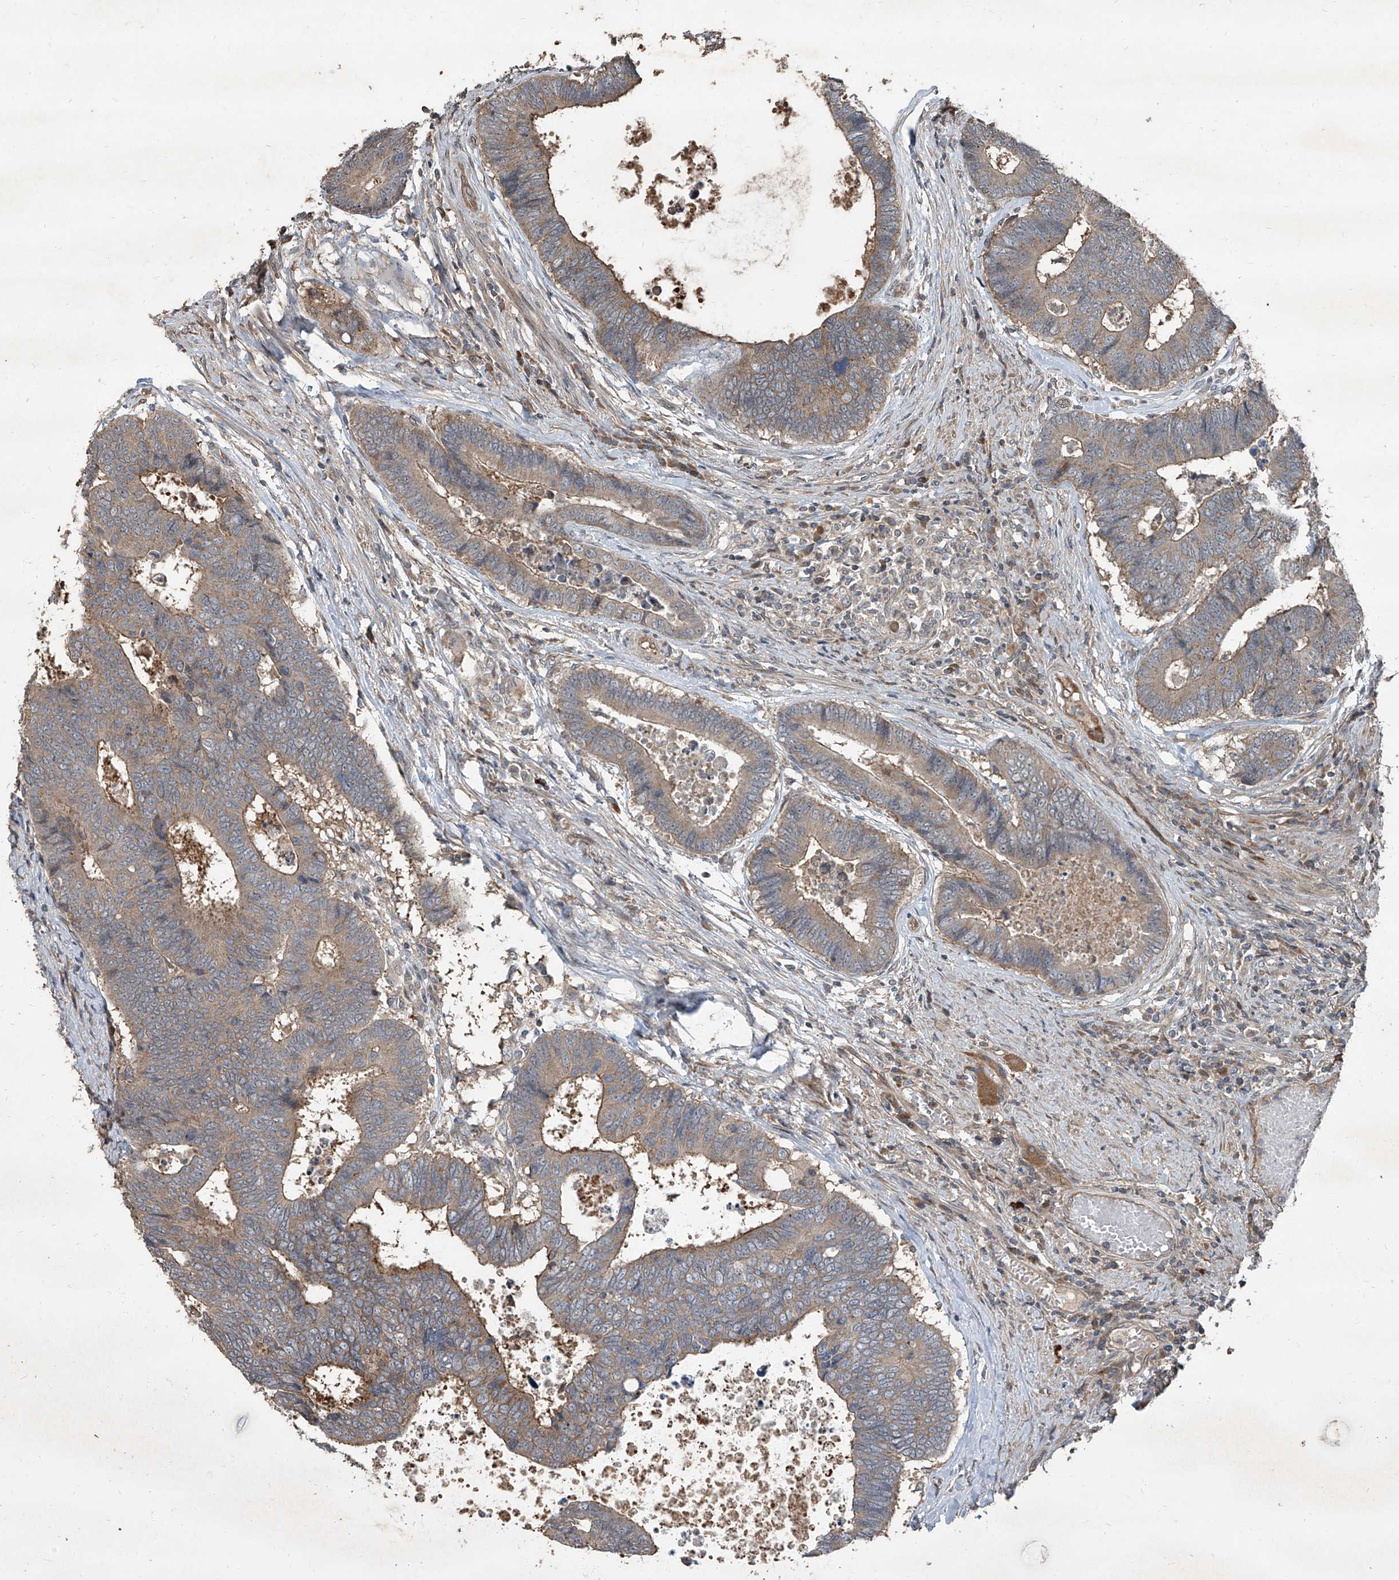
{"staining": {"intensity": "moderate", "quantity": ">75%", "location": "cytoplasmic/membranous"}, "tissue": "colorectal cancer", "cell_type": "Tumor cells", "image_type": "cancer", "snomed": [{"axis": "morphology", "description": "Adenocarcinoma, NOS"}, {"axis": "topography", "description": "Rectum"}], "caption": "There is medium levels of moderate cytoplasmic/membranous positivity in tumor cells of colorectal adenocarcinoma, as demonstrated by immunohistochemical staining (brown color).", "gene": "CCN1", "patient": {"sex": "male", "age": 84}}